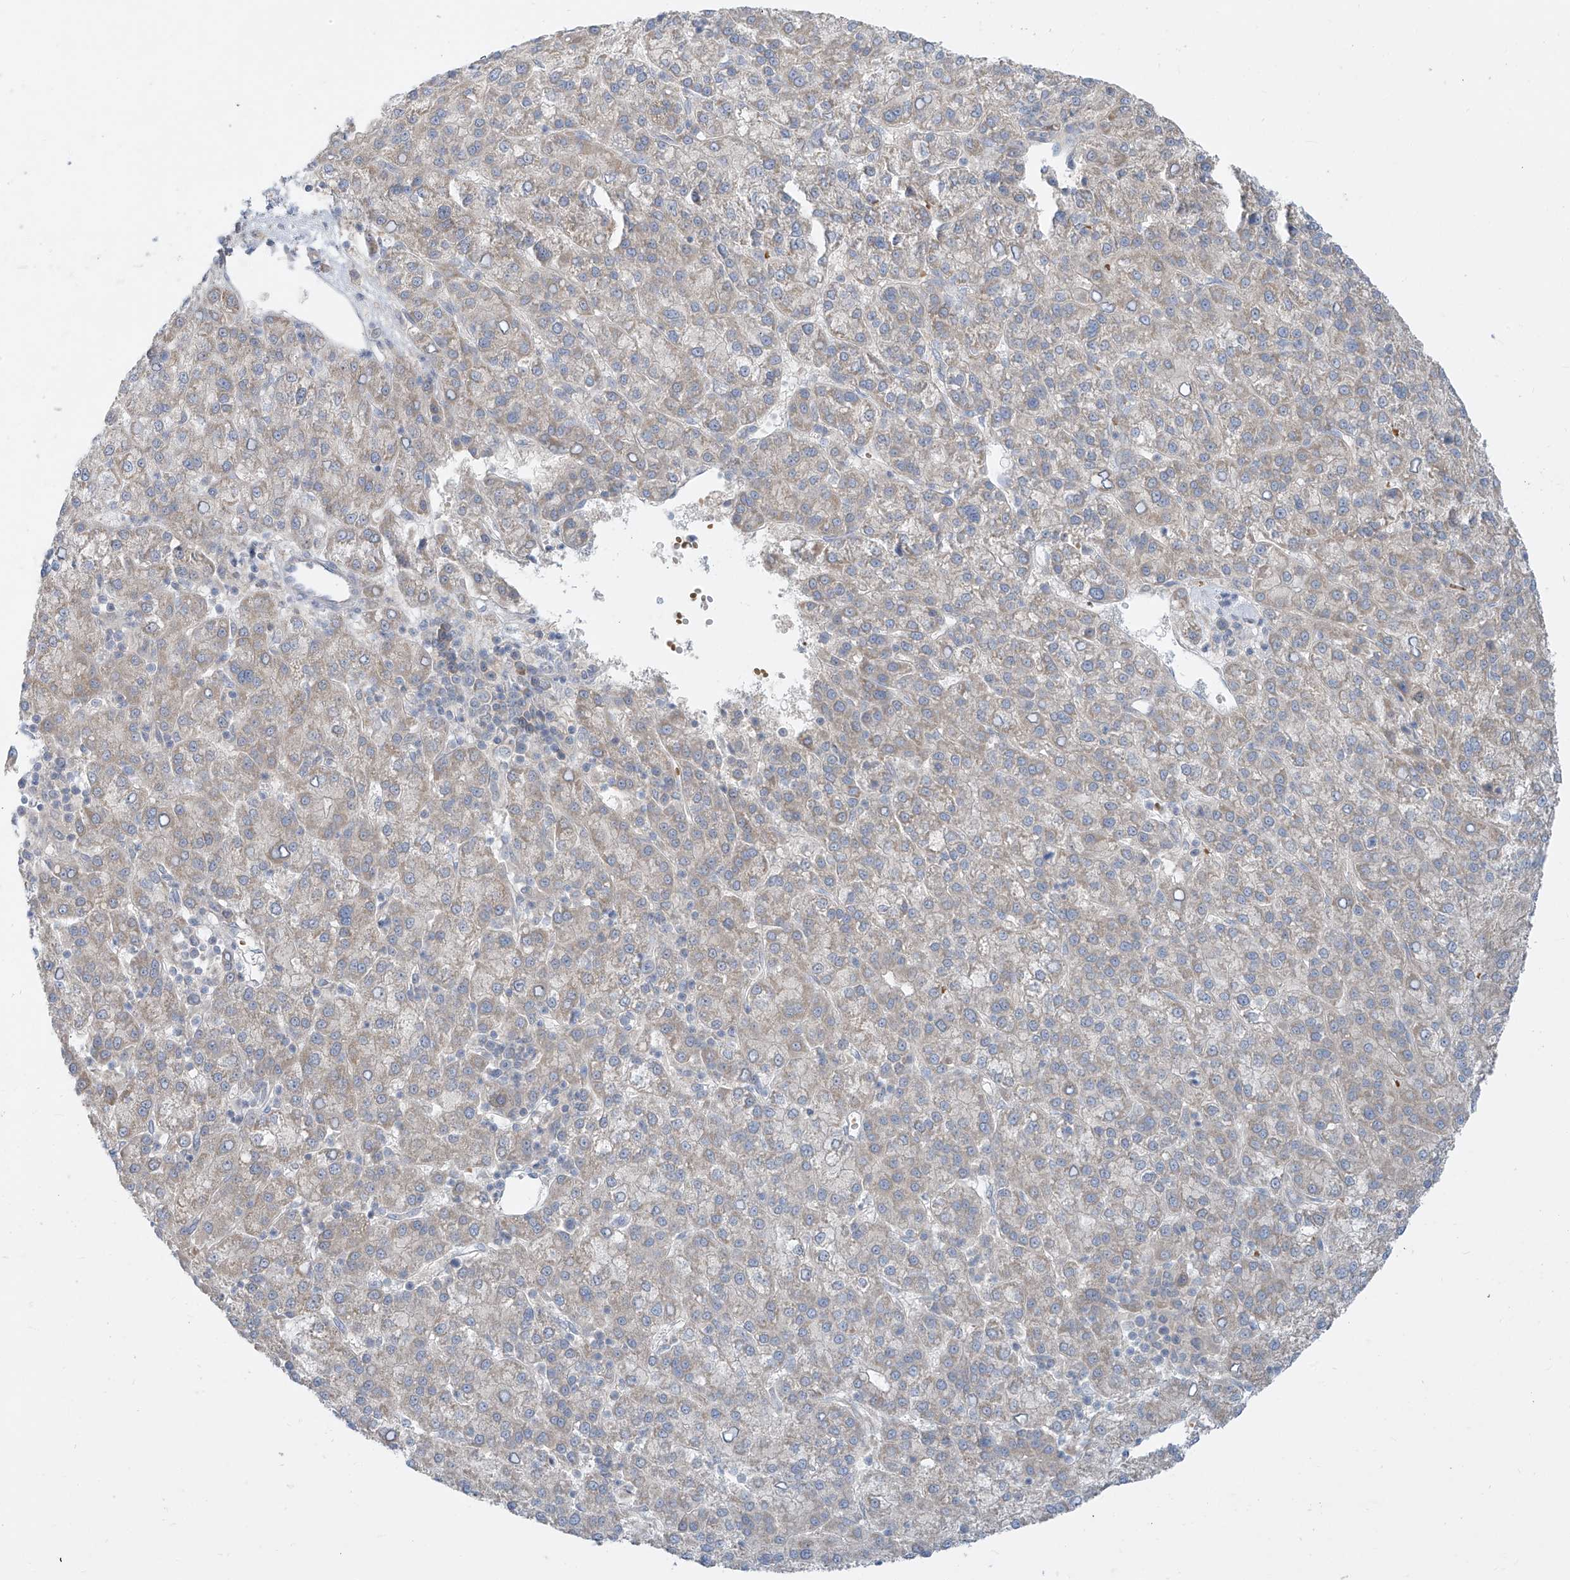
{"staining": {"intensity": "negative", "quantity": "none", "location": "none"}, "tissue": "liver cancer", "cell_type": "Tumor cells", "image_type": "cancer", "snomed": [{"axis": "morphology", "description": "Carcinoma, Hepatocellular, NOS"}, {"axis": "topography", "description": "Liver"}], "caption": "IHC of liver cancer exhibits no staining in tumor cells.", "gene": "DGKQ", "patient": {"sex": "female", "age": 58}}